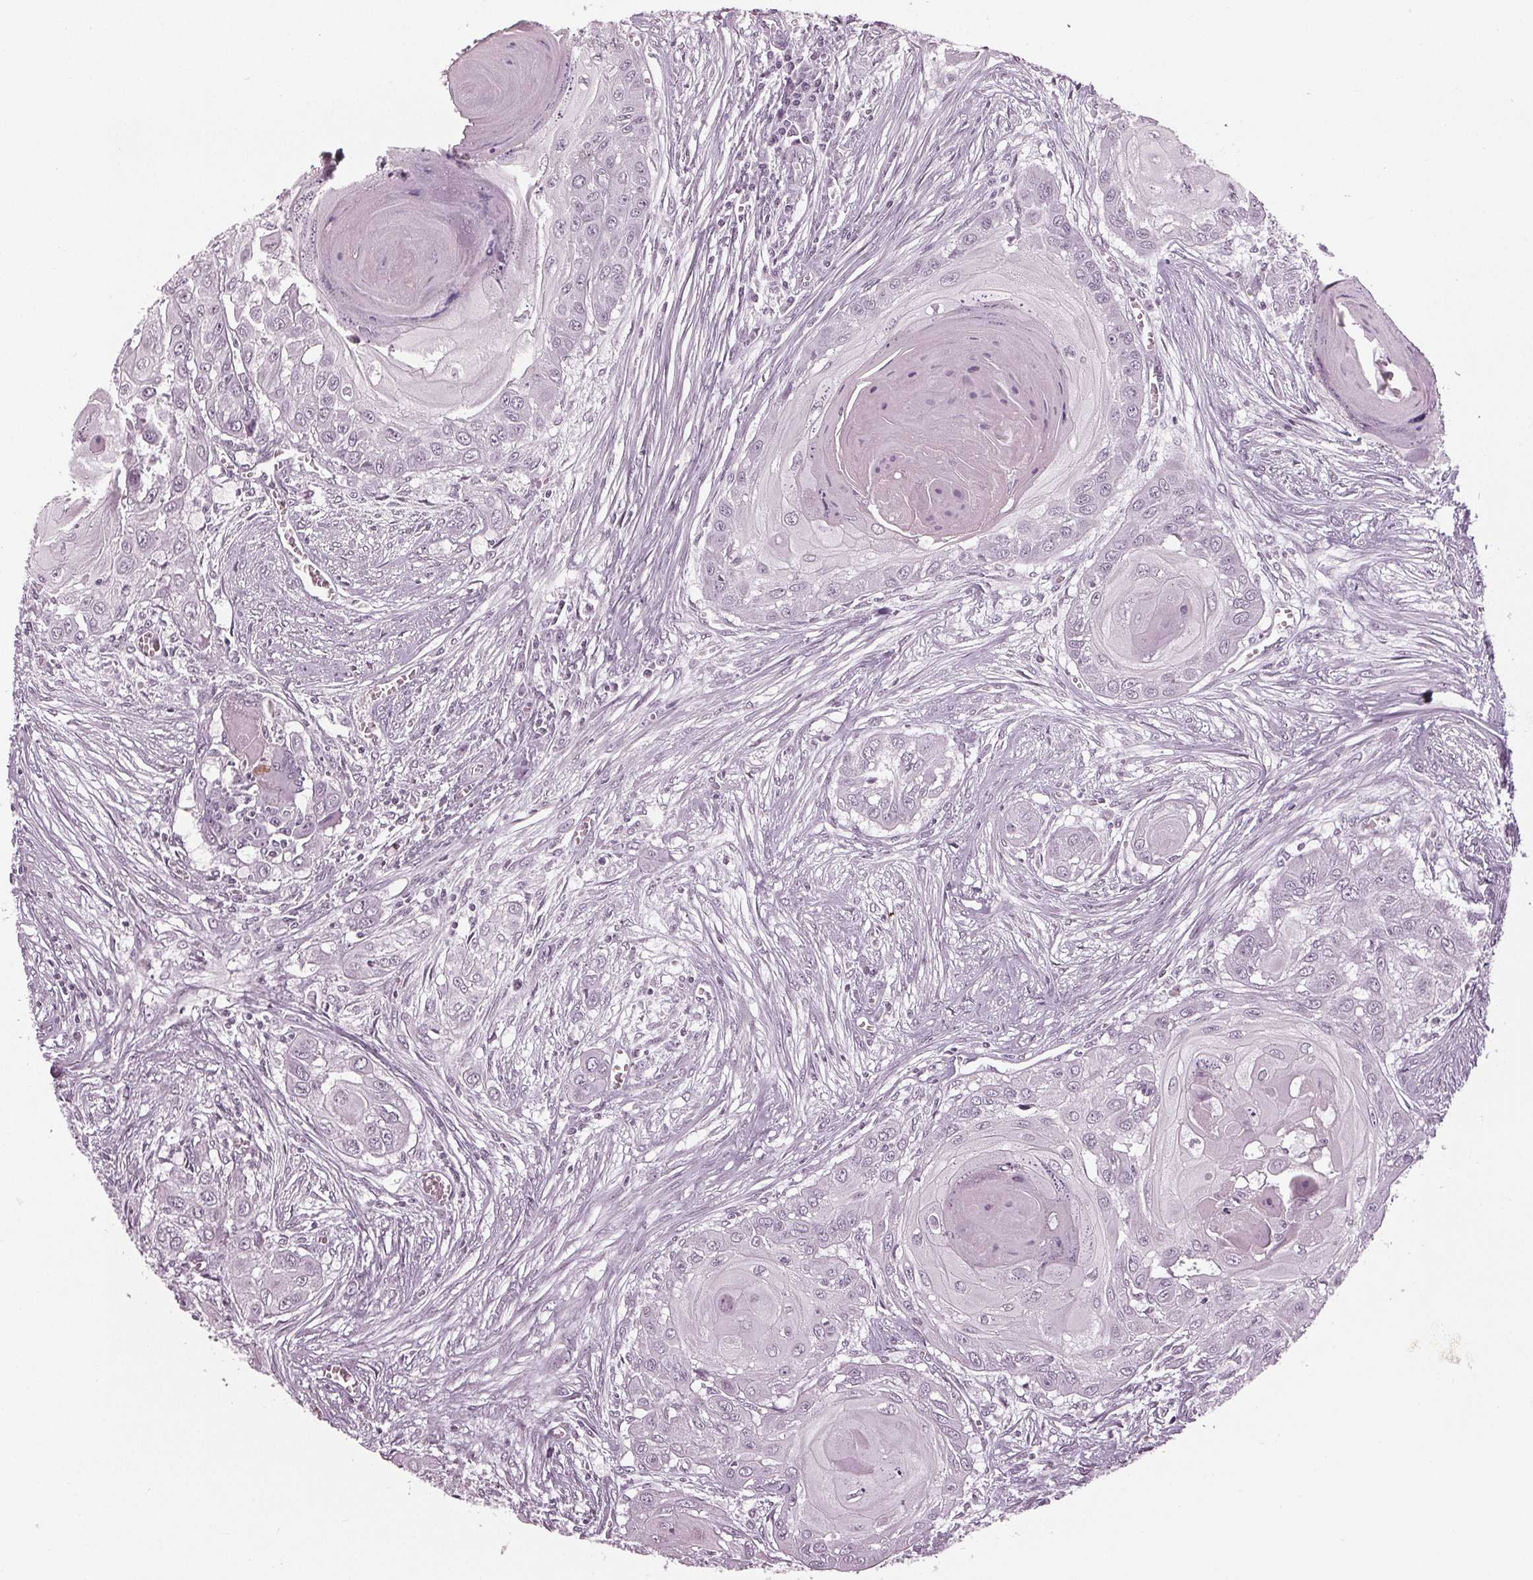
{"staining": {"intensity": "negative", "quantity": "none", "location": "none"}, "tissue": "head and neck cancer", "cell_type": "Tumor cells", "image_type": "cancer", "snomed": [{"axis": "morphology", "description": "Squamous cell carcinoma, NOS"}, {"axis": "topography", "description": "Oral tissue"}, {"axis": "topography", "description": "Head-Neck"}], "caption": "An image of head and neck cancer stained for a protein reveals no brown staining in tumor cells.", "gene": "ADPRHL1", "patient": {"sex": "male", "age": 71}}